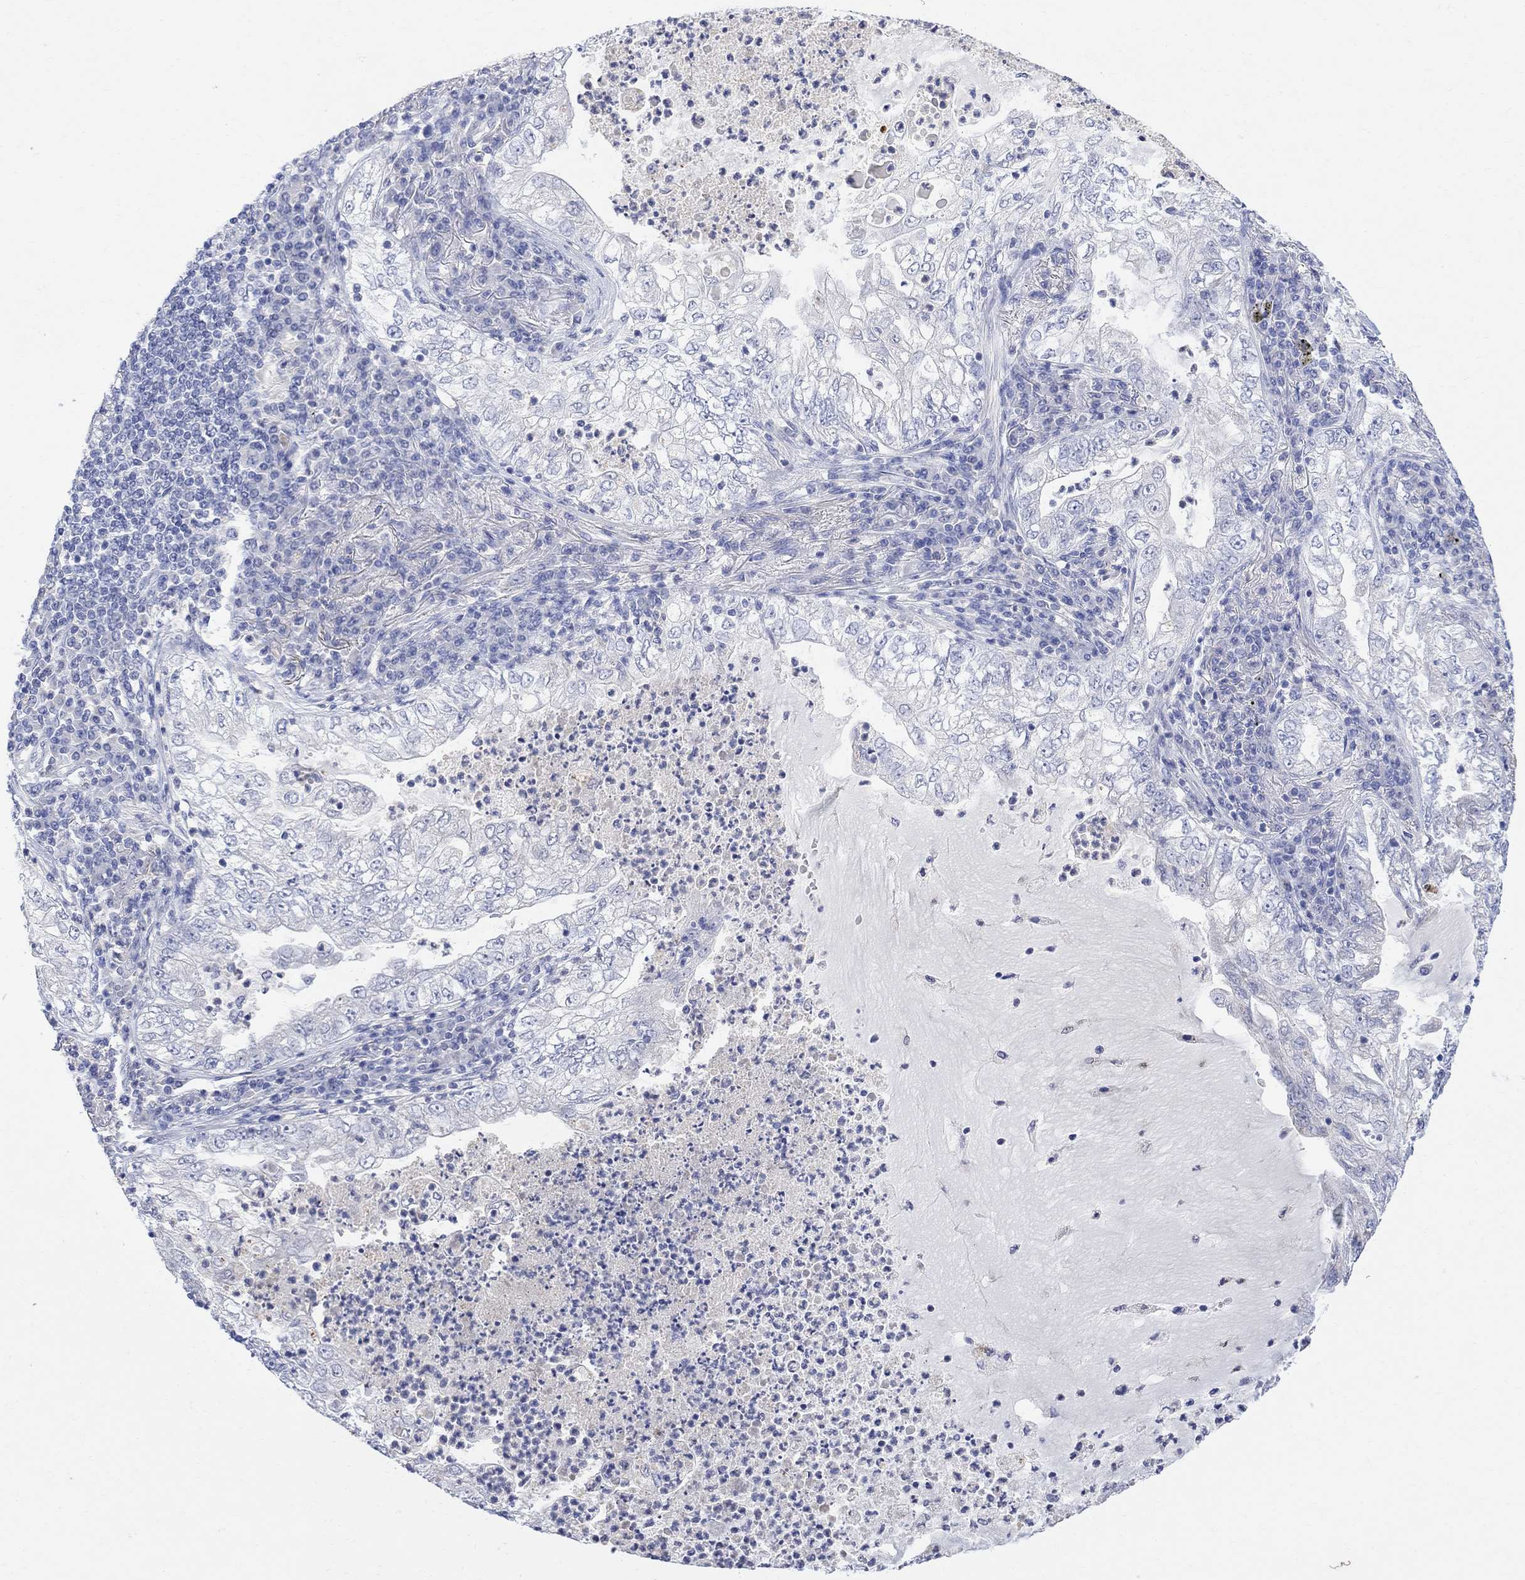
{"staining": {"intensity": "negative", "quantity": "none", "location": "none"}, "tissue": "lung cancer", "cell_type": "Tumor cells", "image_type": "cancer", "snomed": [{"axis": "morphology", "description": "Adenocarcinoma, NOS"}, {"axis": "topography", "description": "Lung"}], "caption": "The image reveals no significant positivity in tumor cells of lung adenocarcinoma.", "gene": "FBP2", "patient": {"sex": "female", "age": 73}}